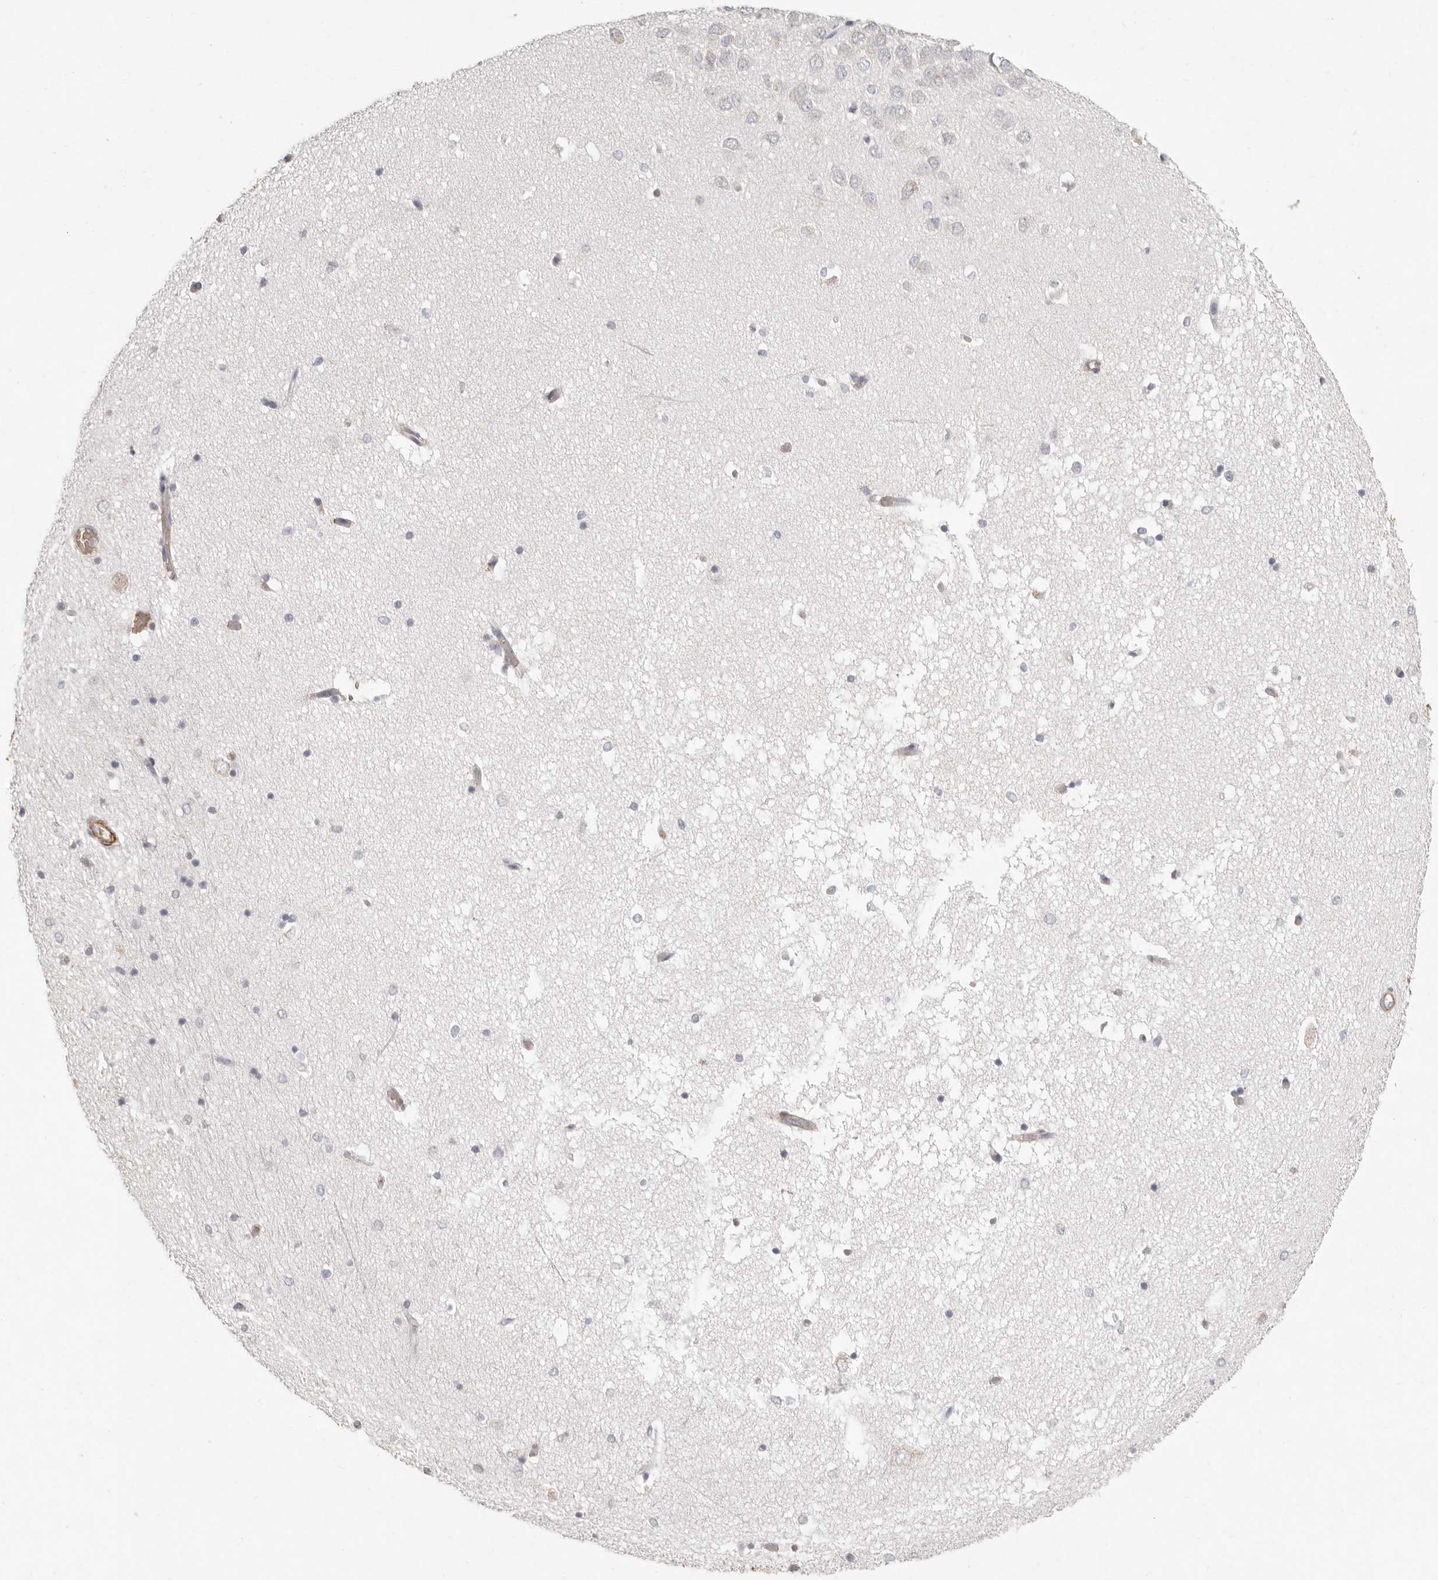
{"staining": {"intensity": "negative", "quantity": "none", "location": "none"}, "tissue": "hippocampus", "cell_type": "Glial cells", "image_type": "normal", "snomed": [{"axis": "morphology", "description": "Normal tissue, NOS"}, {"axis": "topography", "description": "Hippocampus"}], "caption": "High power microscopy micrograph of an IHC image of unremarkable hippocampus, revealing no significant staining in glial cells.", "gene": "NIBAN1", "patient": {"sex": "male", "age": 45}}